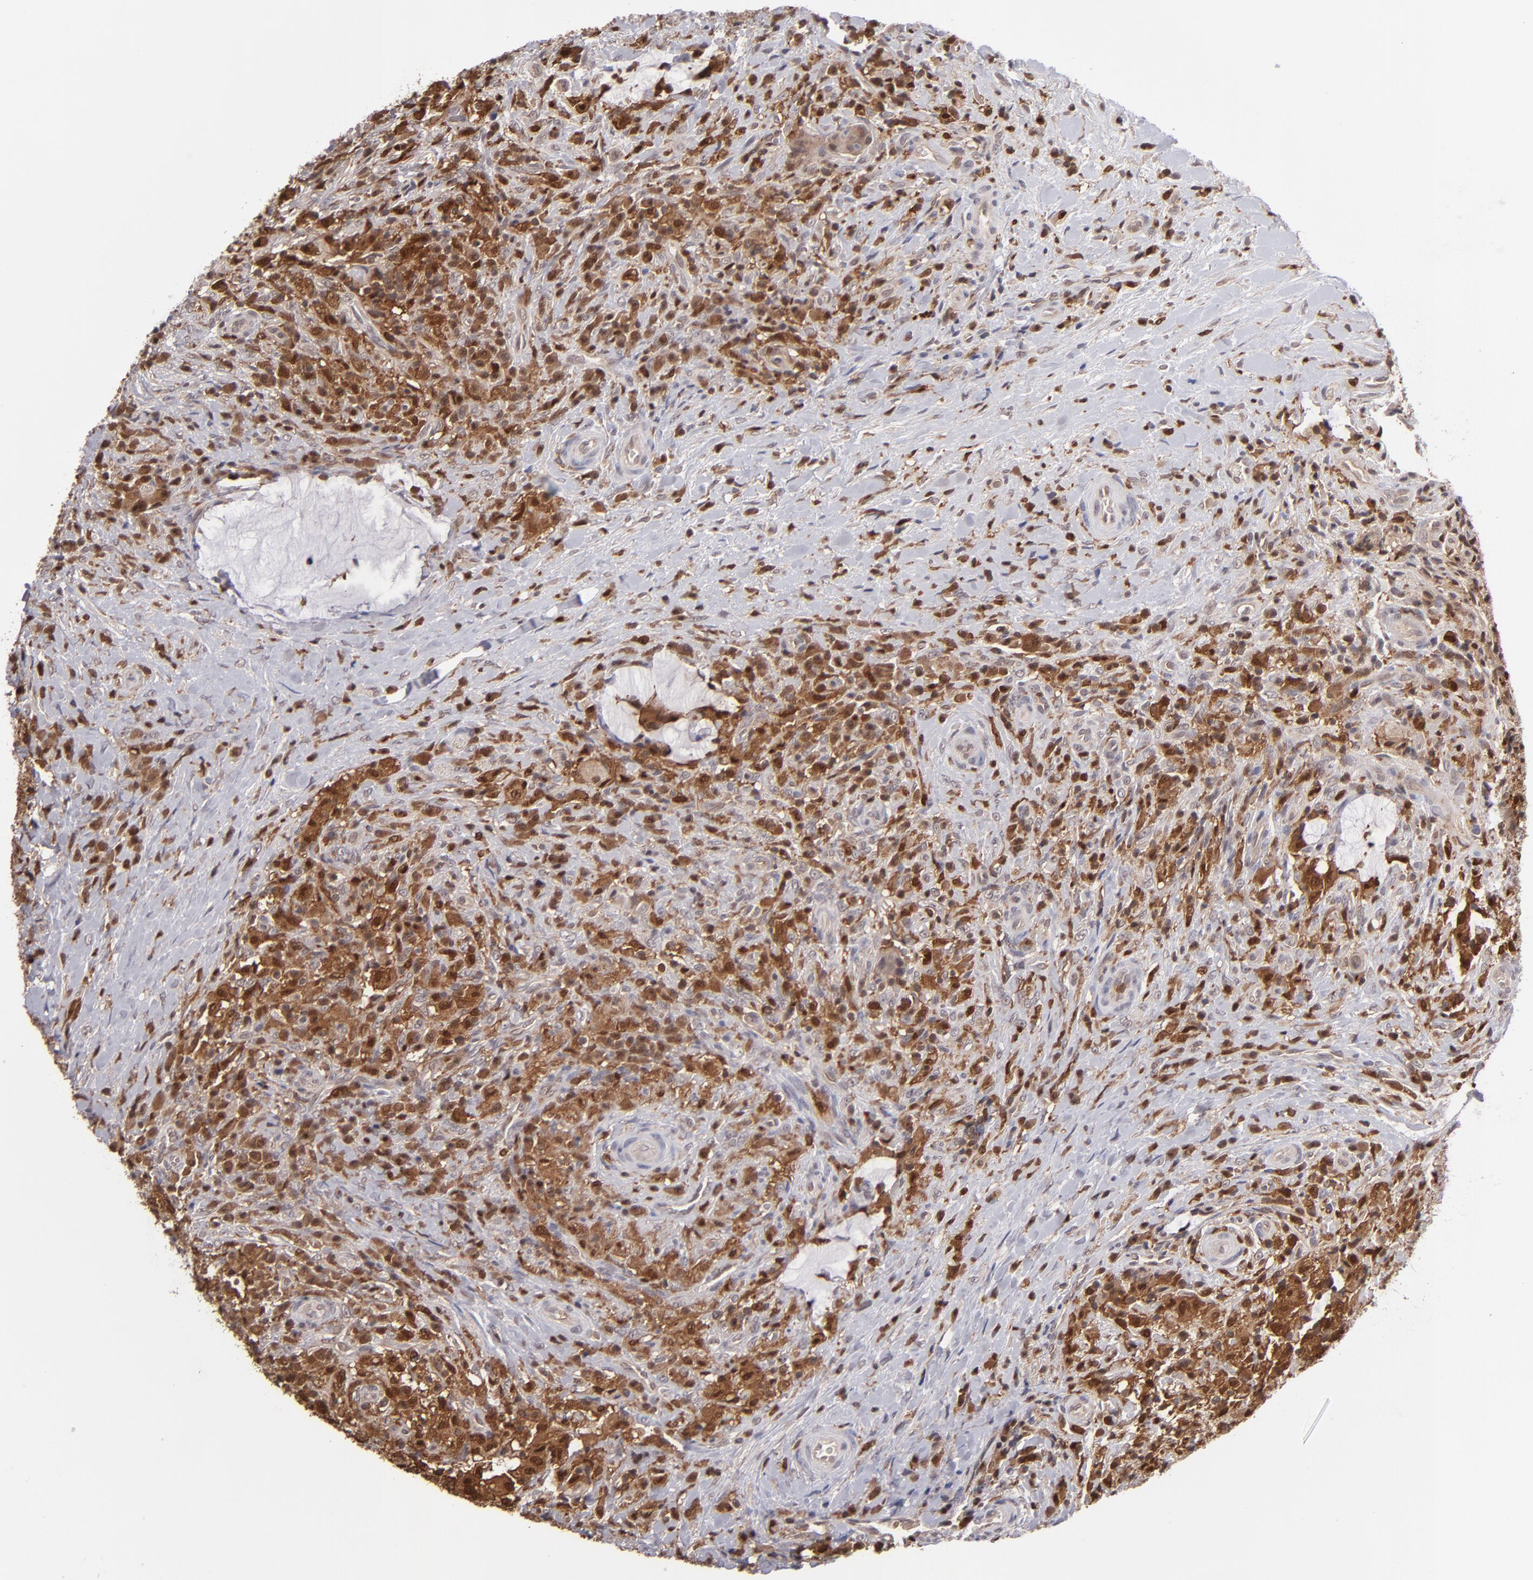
{"staining": {"intensity": "moderate", "quantity": ">75%", "location": "cytoplasmic/membranous,nuclear"}, "tissue": "colorectal cancer", "cell_type": "Tumor cells", "image_type": "cancer", "snomed": [{"axis": "morphology", "description": "Adenocarcinoma, NOS"}, {"axis": "topography", "description": "Rectum"}], "caption": "This micrograph shows immunohistochemistry (IHC) staining of adenocarcinoma (colorectal), with medium moderate cytoplasmic/membranous and nuclear expression in about >75% of tumor cells.", "gene": "GRB2", "patient": {"sex": "female", "age": 71}}